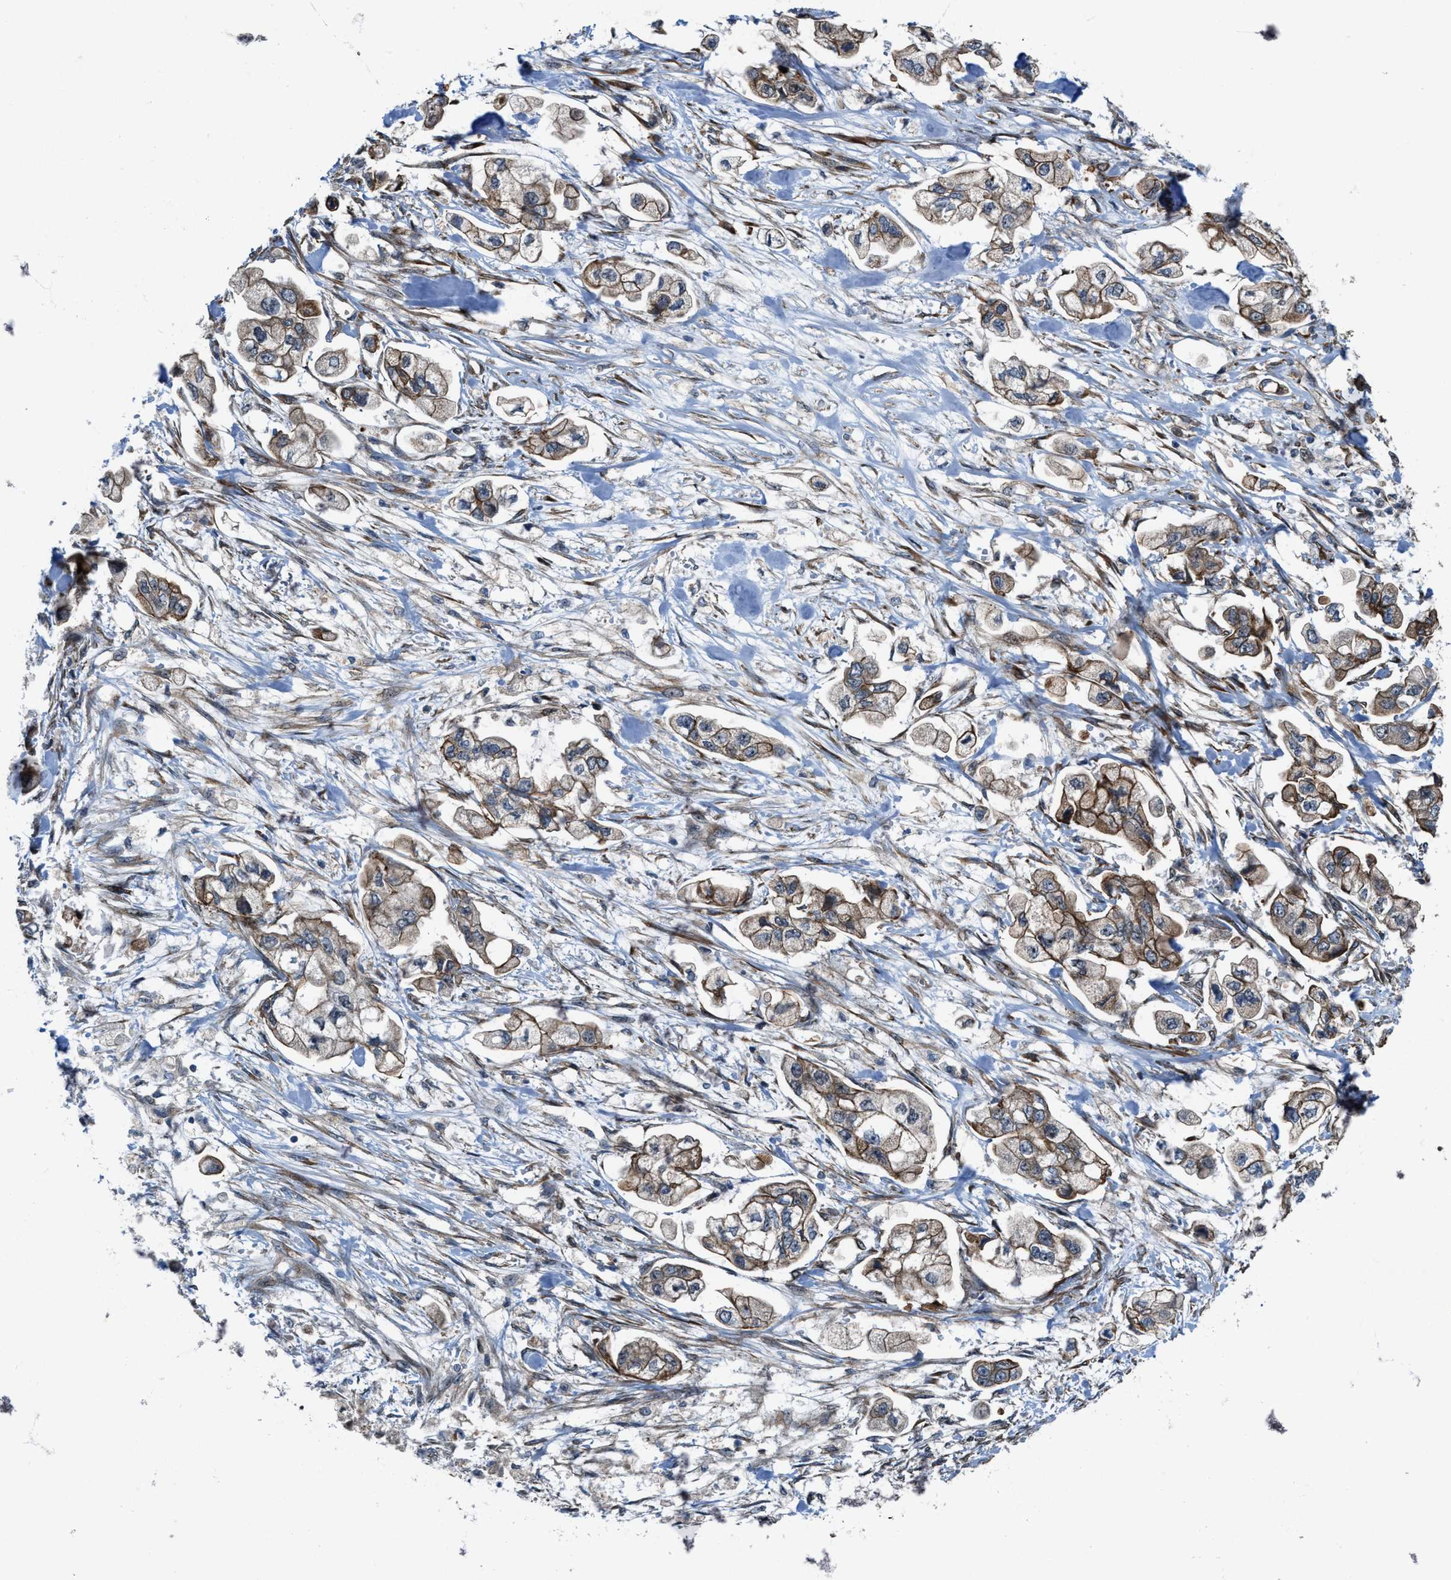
{"staining": {"intensity": "weak", "quantity": ">75%", "location": "cytoplasmic/membranous"}, "tissue": "stomach cancer", "cell_type": "Tumor cells", "image_type": "cancer", "snomed": [{"axis": "morphology", "description": "Normal tissue, NOS"}, {"axis": "morphology", "description": "Adenocarcinoma, NOS"}, {"axis": "topography", "description": "Stomach"}], "caption": "Human adenocarcinoma (stomach) stained with a brown dye exhibits weak cytoplasmic/membranous positive positivity in approximately >75% of tumor cells.", "gene": "URGCP", "patient": {"sex": "male", "age": 62}}